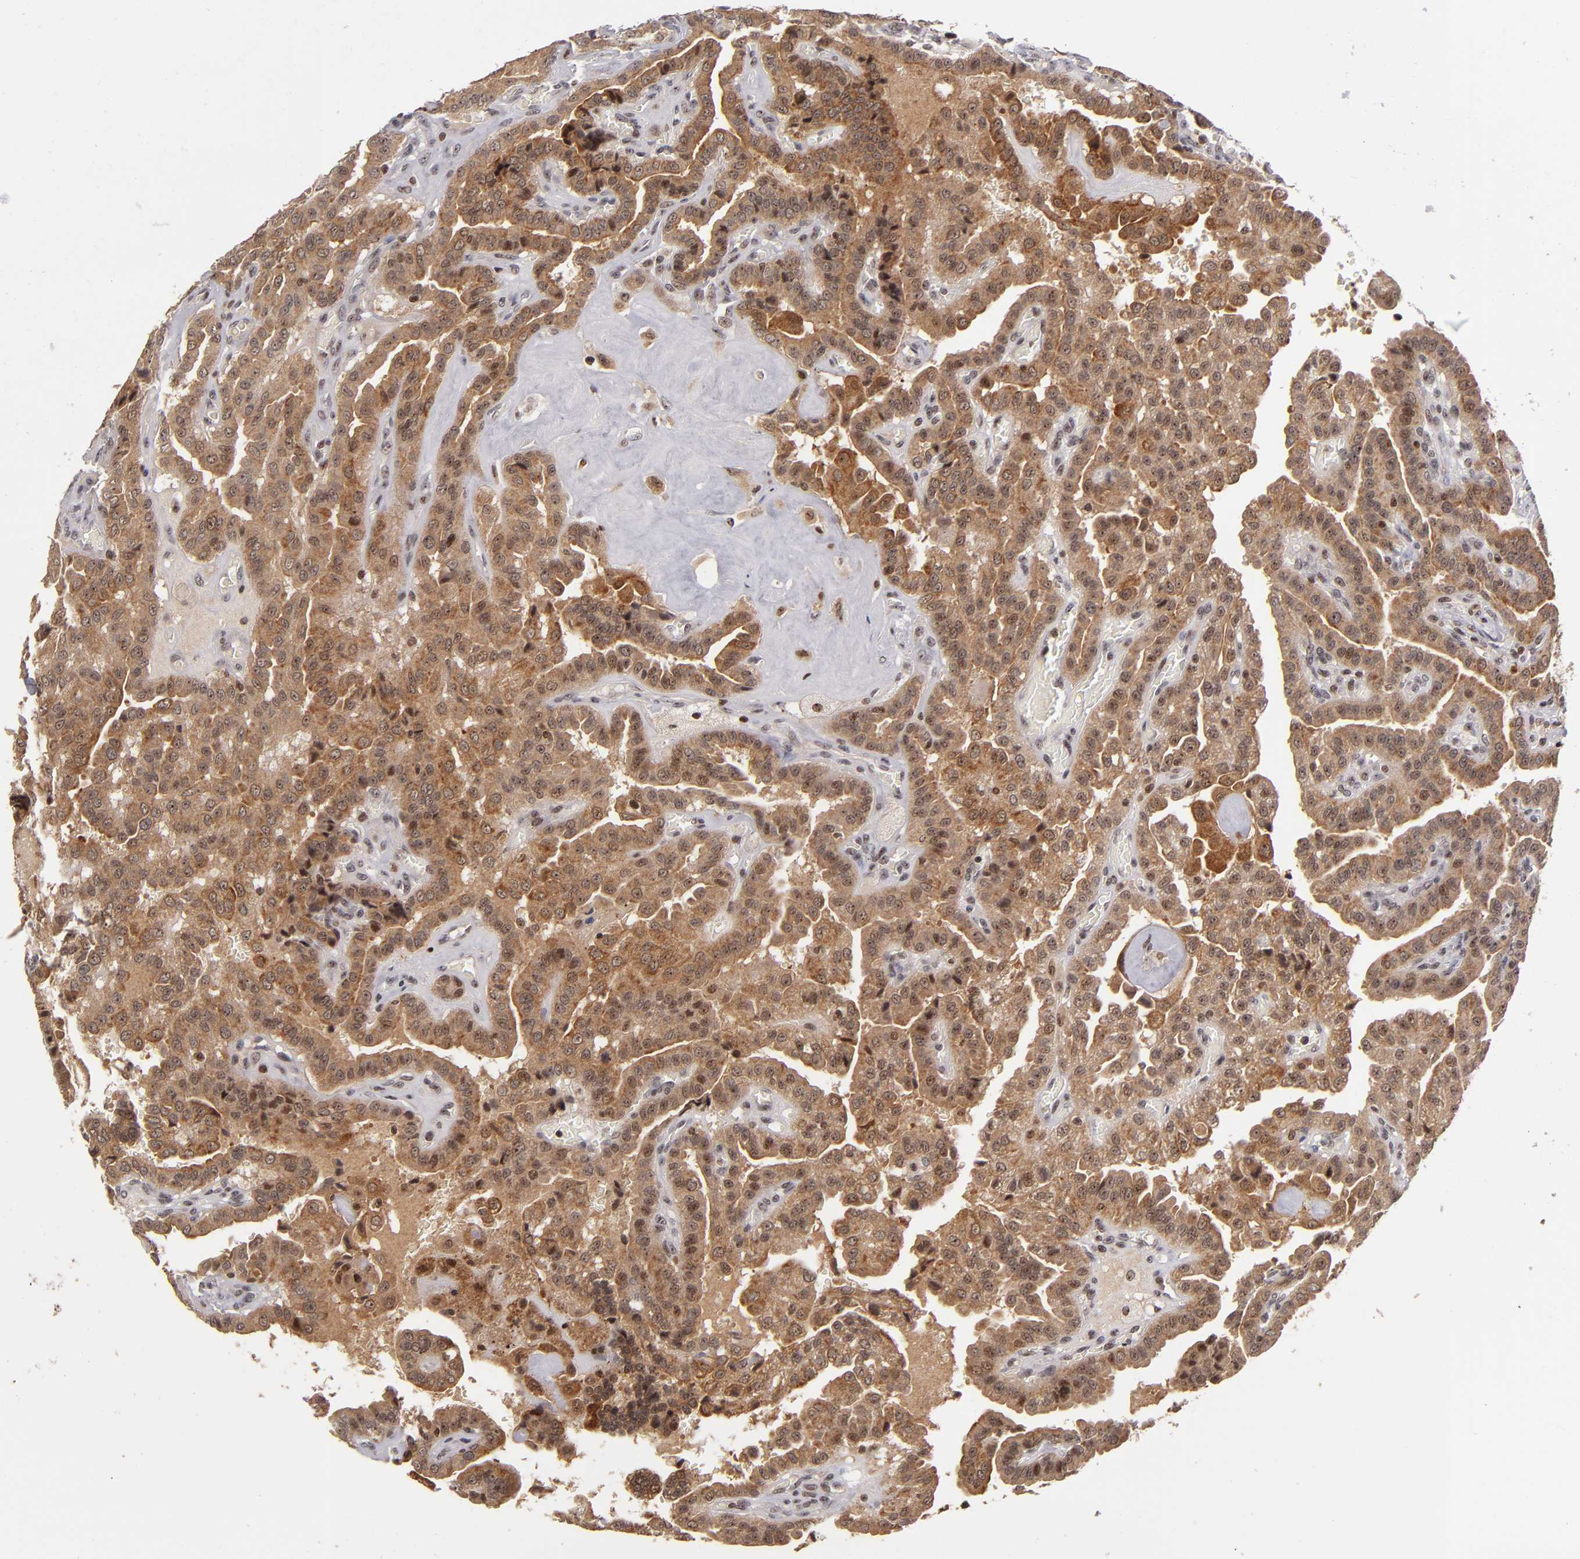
{"staining": {"intensity": "moderate", "quantity": ">75%", "location": "cytoplasmic/membranous,nuclear"}, "tissue": "thyroid cancer", "cell_type": "Tumor cells", "image_type": "cancer", "snomed": [{"axis": "morphology", "description": "Papillary adenocarcinoma, NOS"}, {"axis": "topography", "description": "Thyroid gland"}], "caption": "Thyroid cancer stained with a protein marker reveals moderate staining in tumor cells.", "gene": "PCNX4", "patient": {"sex": "male", "age": 87}}